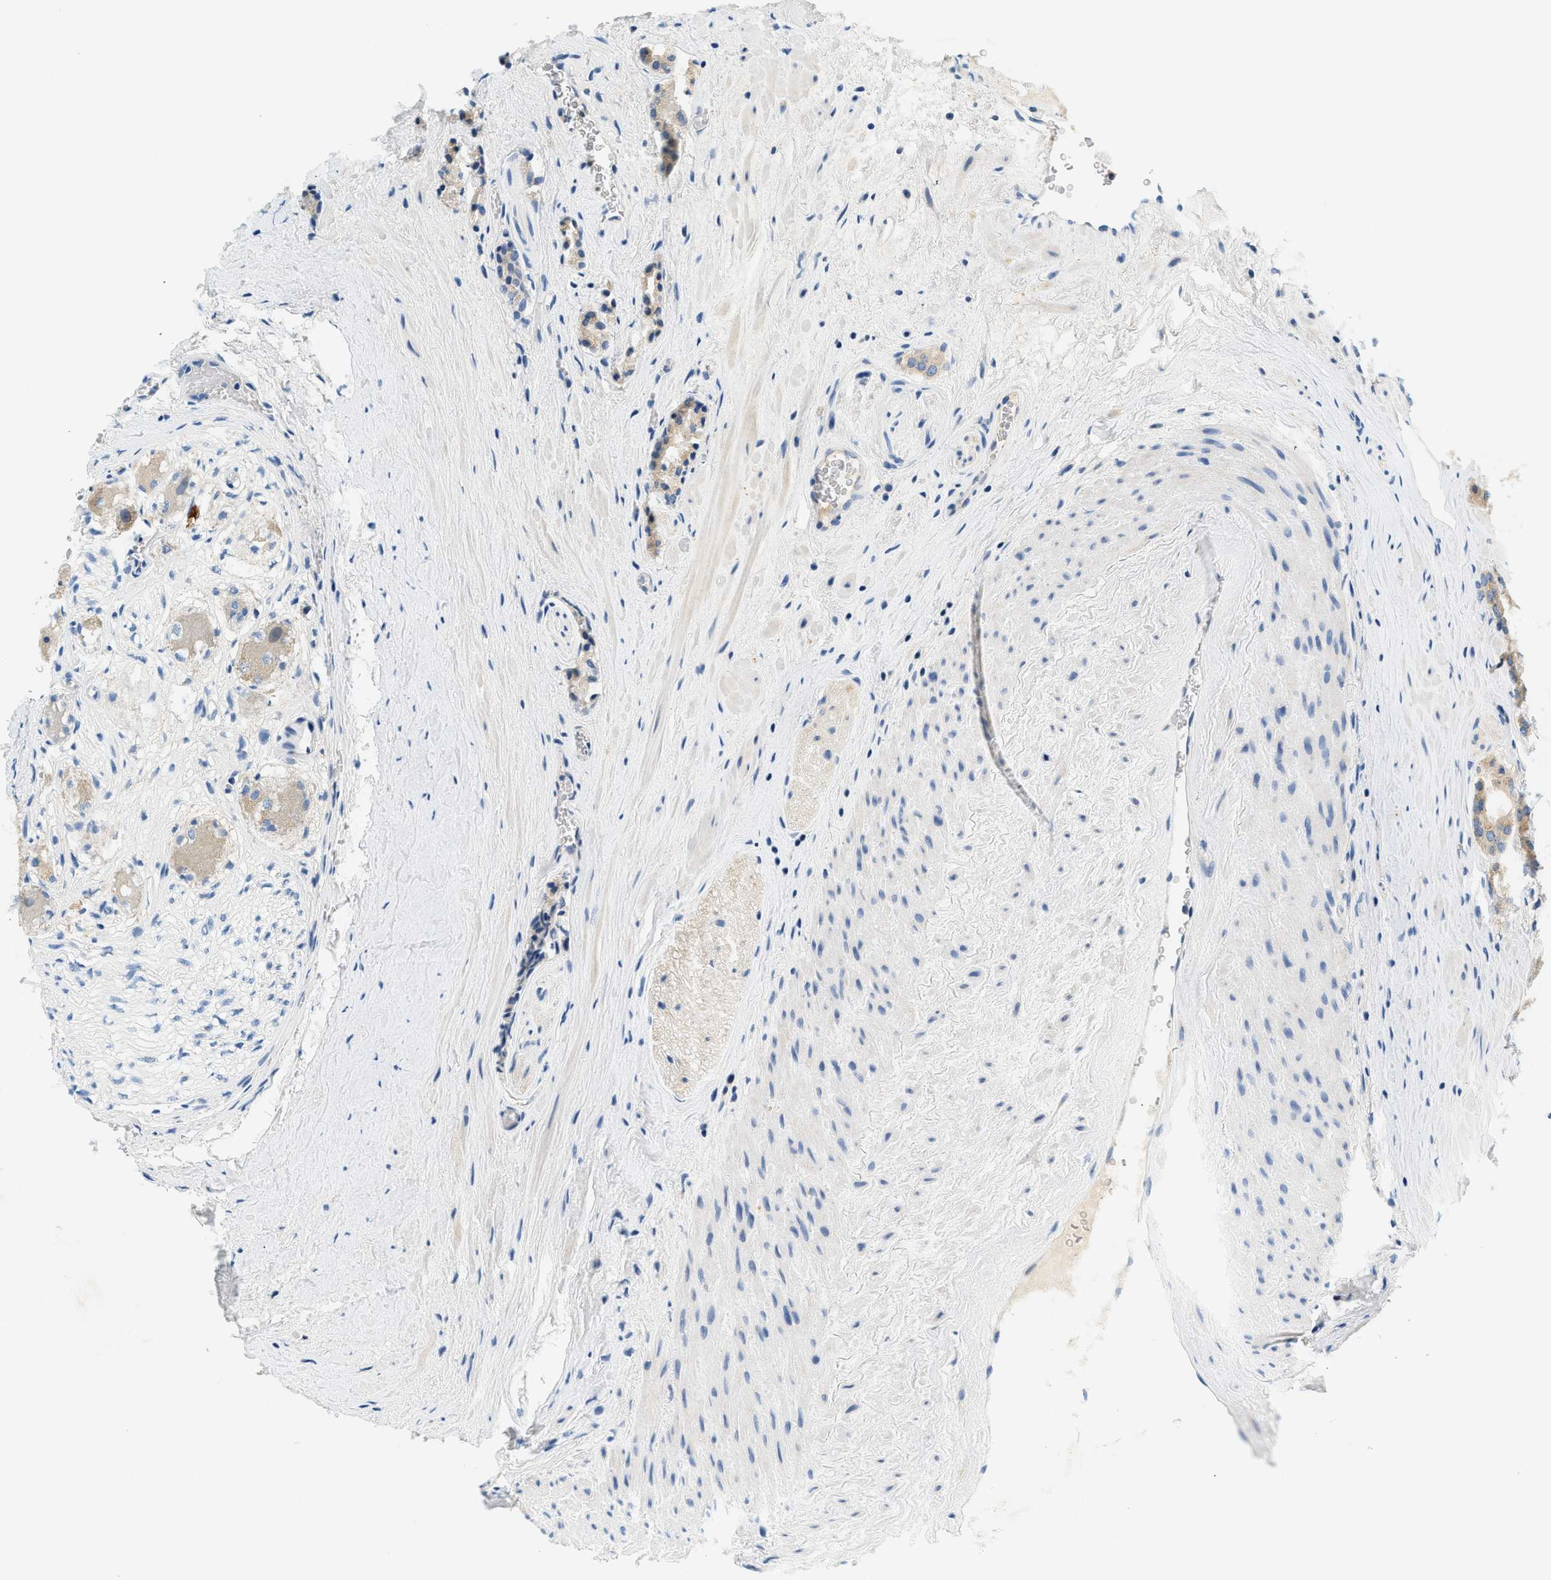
{"staining": {"intensity": "weak", "quantity": "<25%", "location": "cytoplasmic/membranous"}, "tissue": "prostate cancer", "cell_type": "Tumor cells", "image_type": "cancer", "snomed": [{"axis": "morphology", "description": "Adenocarcinoma, High grade"}, {"axis": "topography", "description": "Prostate"}], "caption": "The histopathology image demonstrates no significant staining in tumor cells of prostate high-grade adenocarcinoma.", "gene": "SLC35E1", "patient": {"sex": "male", "age": 64}}